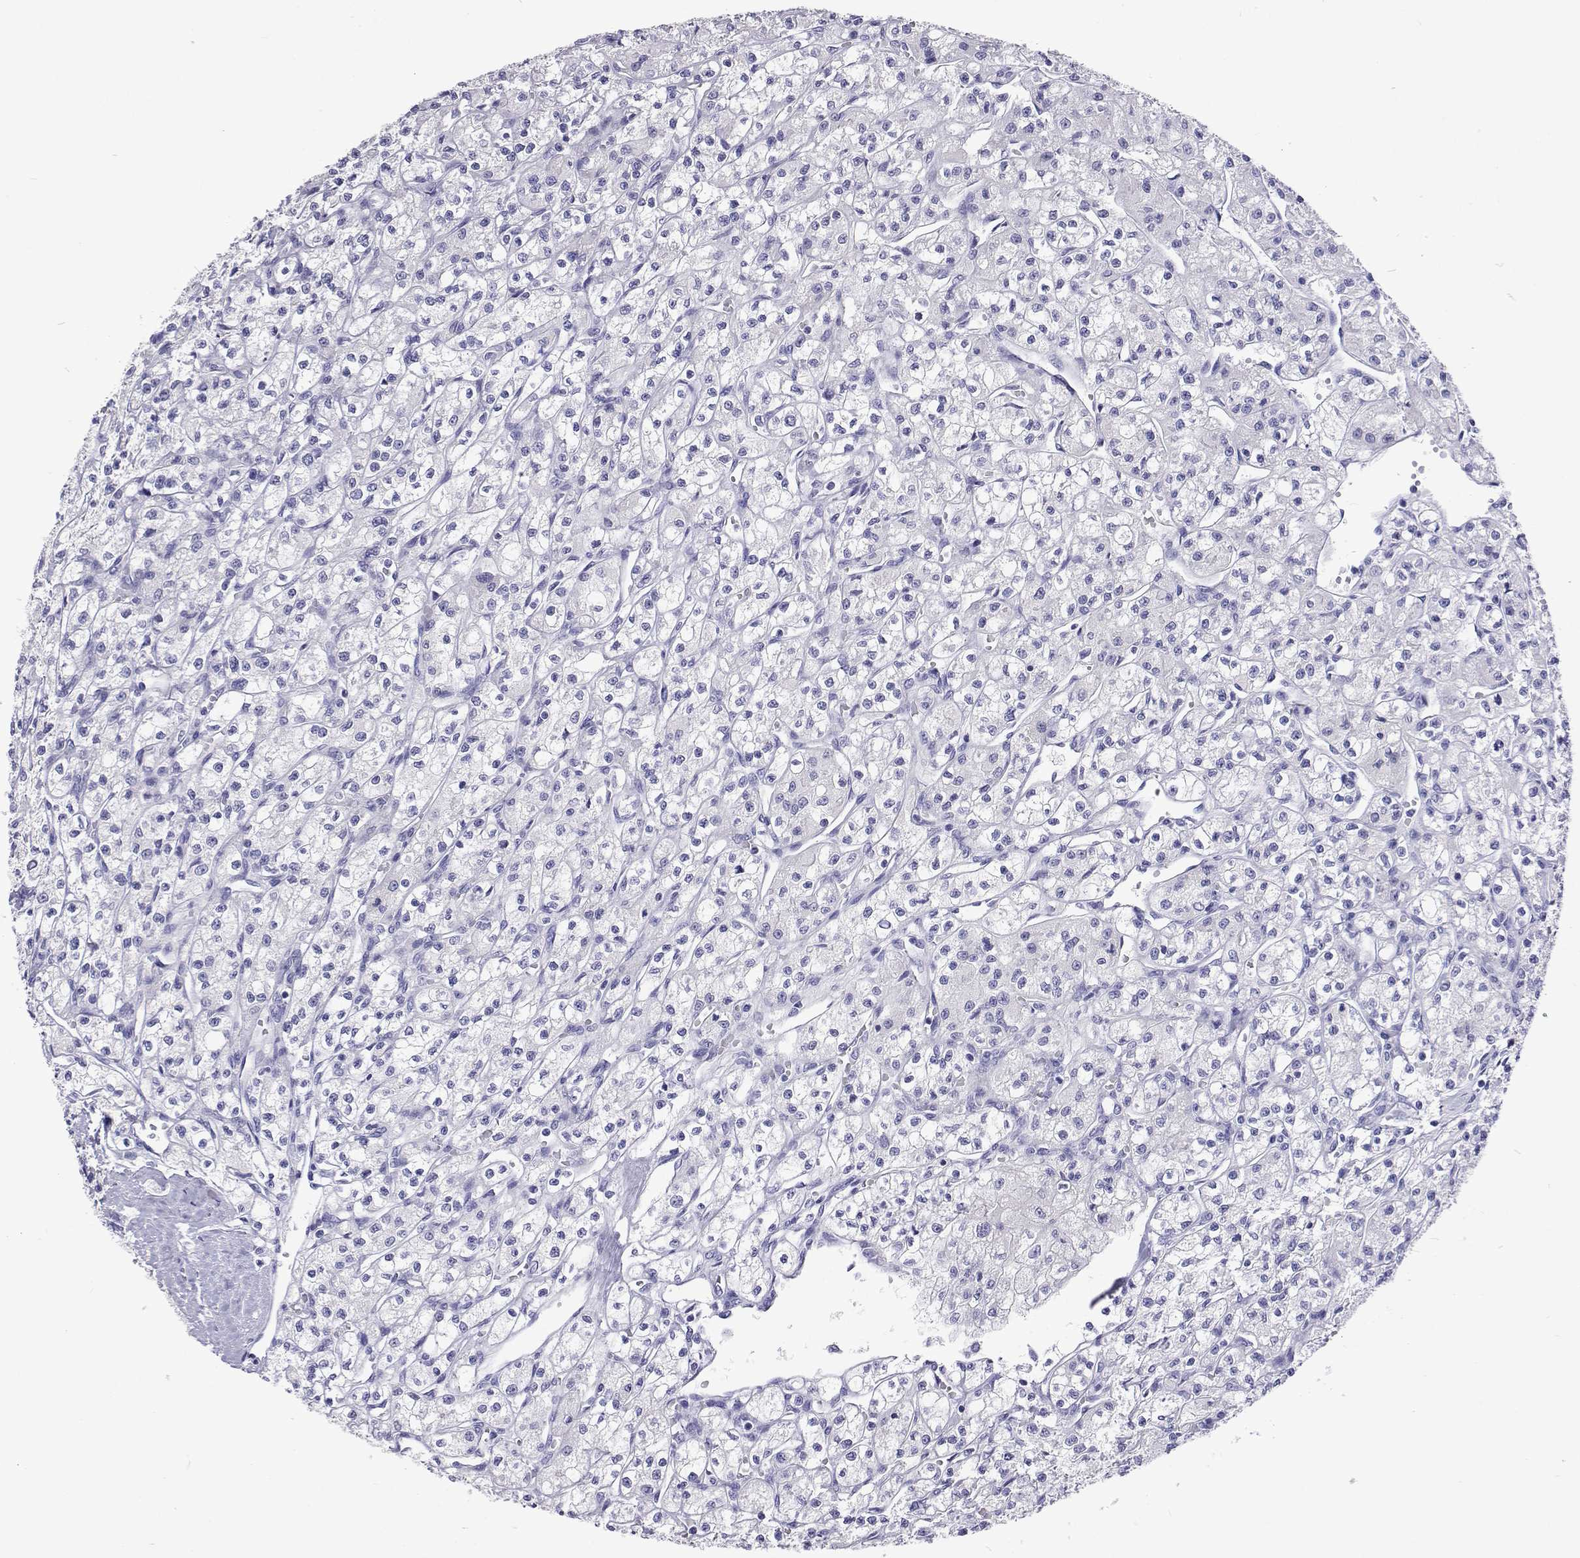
{"staining": {"intensity": "negative", "quantity": "none", "location": "none"}, "tissue": "renal cancer", "cell_type": "Tumor cells", "image_type": "cancer", "snomed": [{"axis": "morphology", "description": "Adenocarcinoma, NOS"}, {"axis": "topography", "description": "Kidney"}], "caption": "This is a micrograph of immunohistochemistry staining of renal cancer (adenocarcinoma), which shows no expression in tumor cells.", "gene": "UMODL1", "patient": {"sex": "female", "age": 70}}